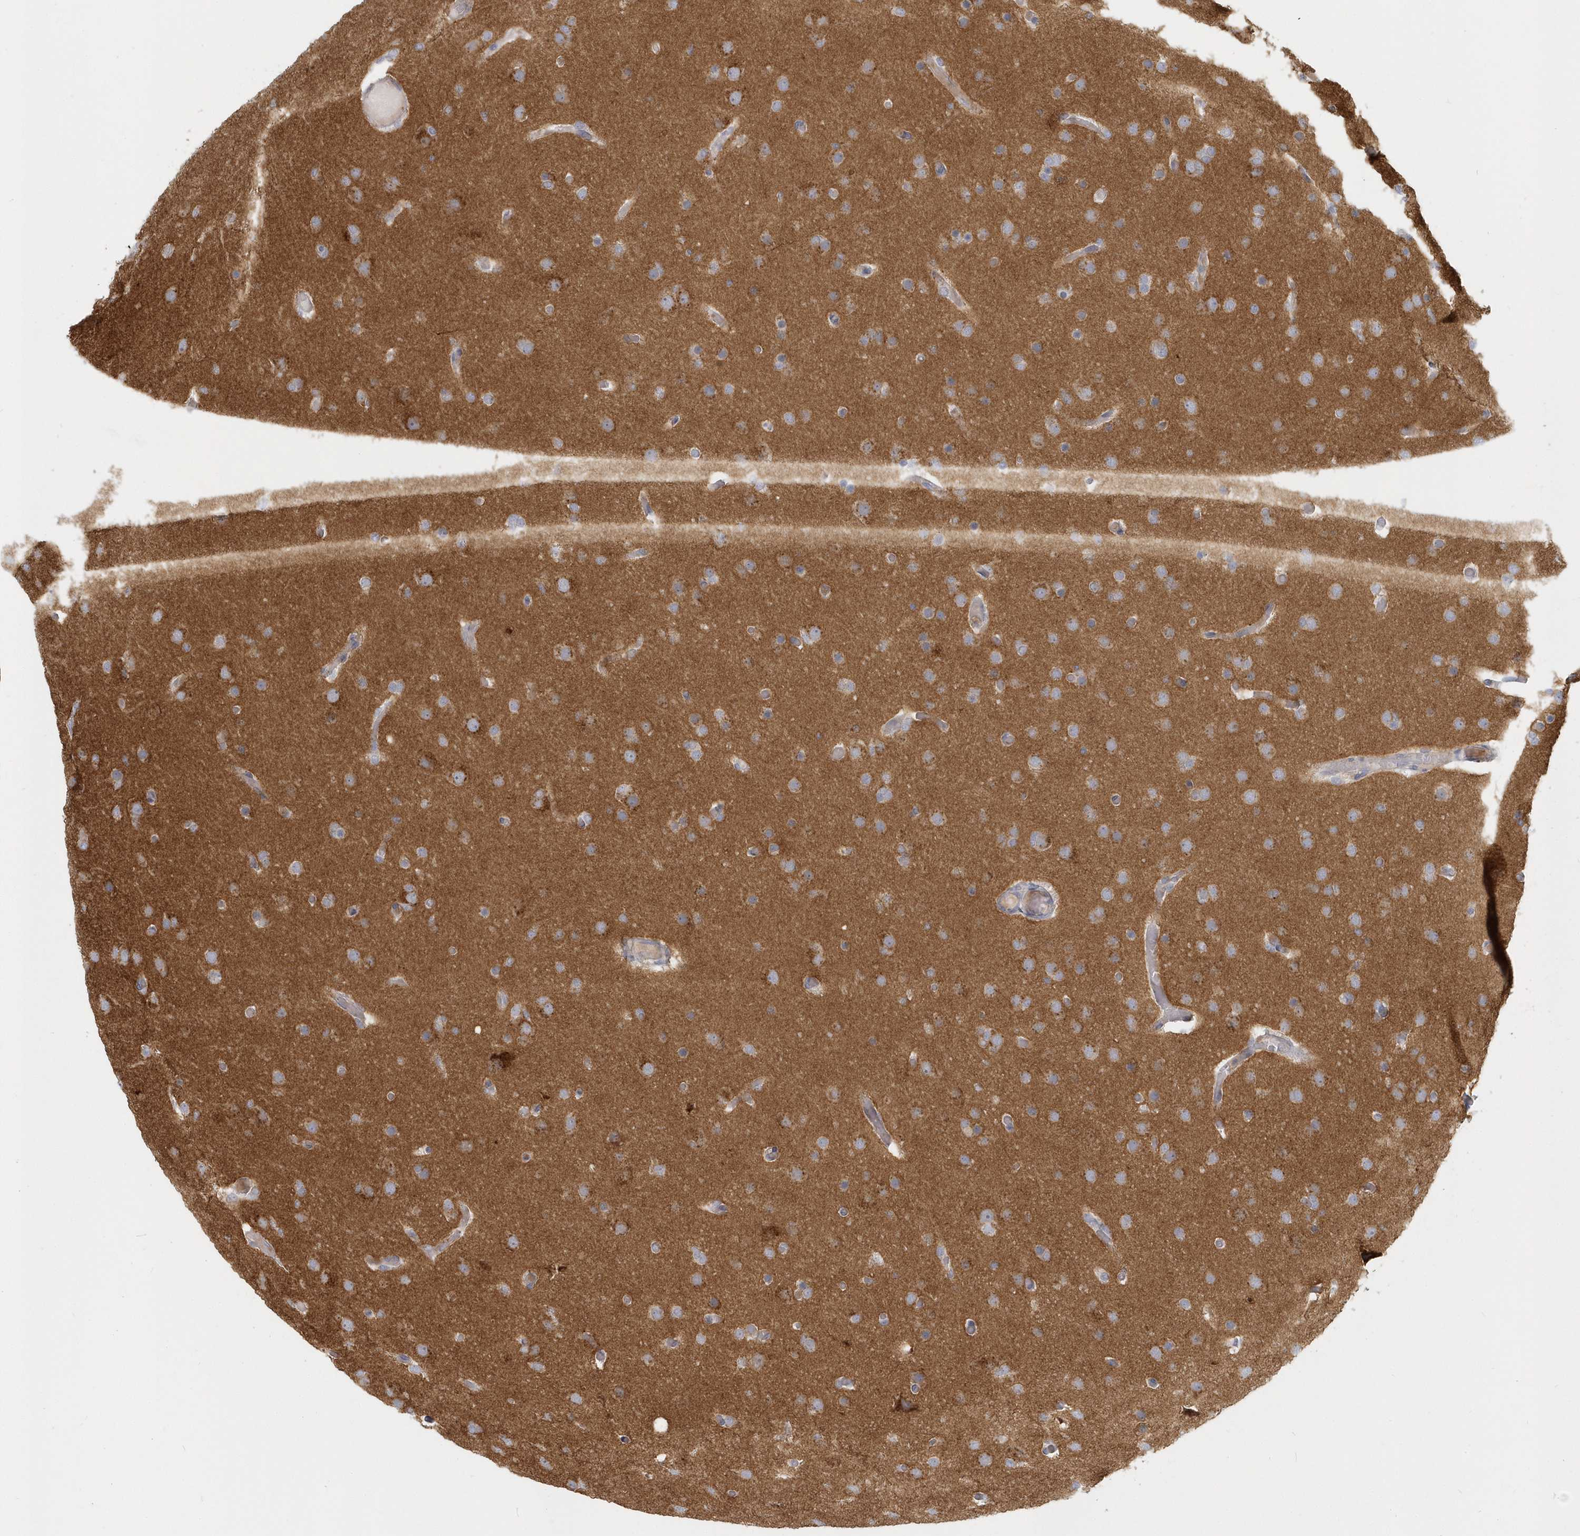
{"staining": {"intensity": "weak", "quantity": "25%-75%", "location": "cytoplasmic/membranous"}, "tissue": "glioma", "cell_type": "Tumor cells", "image_type": "cancer", "snomed": [{"axis": "morphology", "description": "Glioma, malignant, High grade"}, {"axis": "topography", "description": "Cerebral cortex"}], "caption": "This image exhibits IHC staining of malignant glioma (high-grade), with low weak cytoplasmic/membranous staining in approximately 25%-75% of tumor cells.", "gene": "NAPB", "patient": {"sex": "female", "age": 36}}